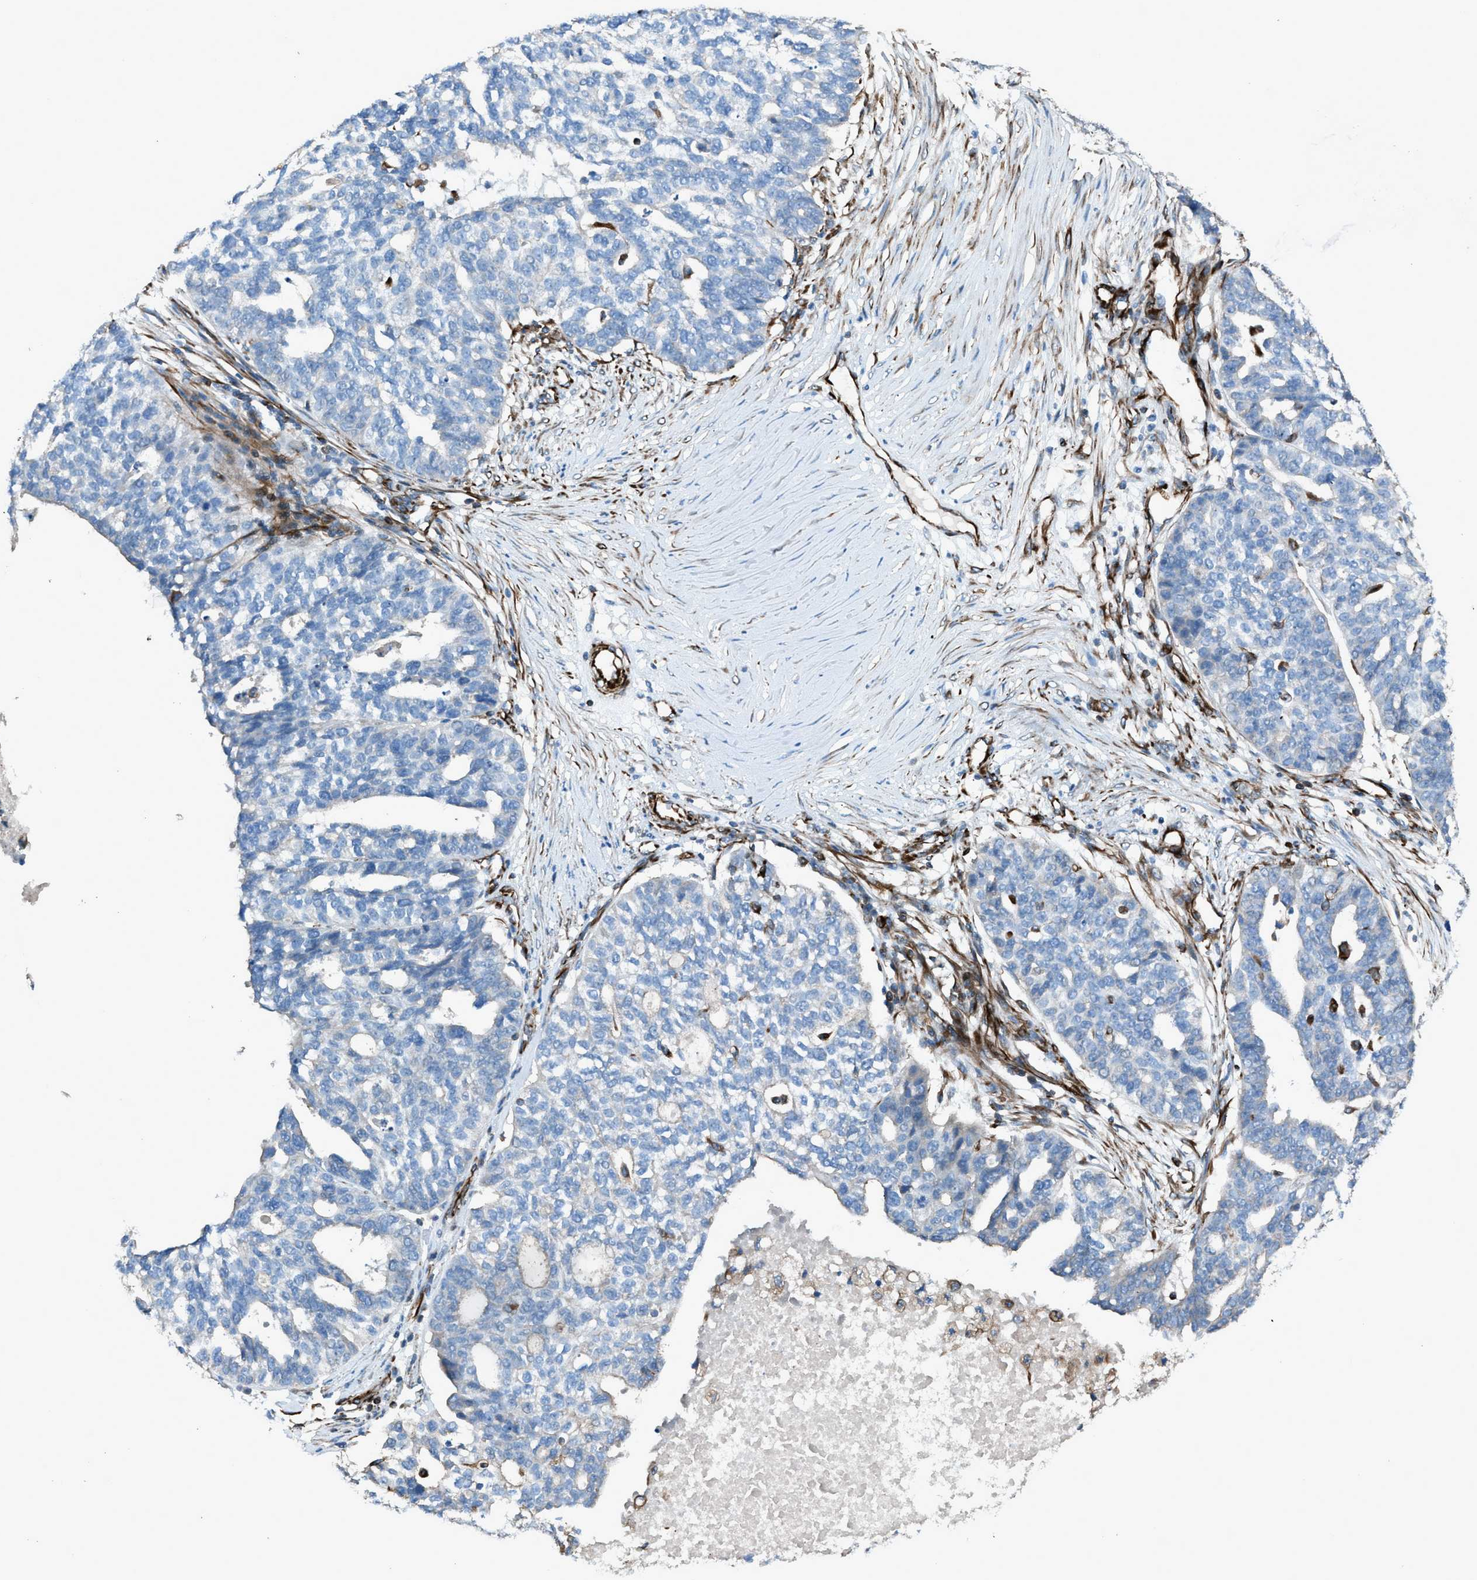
{"staining": {"intensity": "negative", "quantity": "none", "location": "none"}, "tissue": "ovarian cancer", "cell_type": "Tumor cells", "image_type": "cancer", "snomed": [{"axis": "morphology", "description": "Cystadenocarcinoma, serous, NOS"}, {"axis": "topography", "description": "Ovary"}], "caption": "A histopathology image of serous cystadenocarcinoma (ovarian) stained for a protein displays no brown staining in tumor cells. Nuclei are stained in blue.", "gene": "CABP7", "patient": {"sex": "female", "age": 59}}